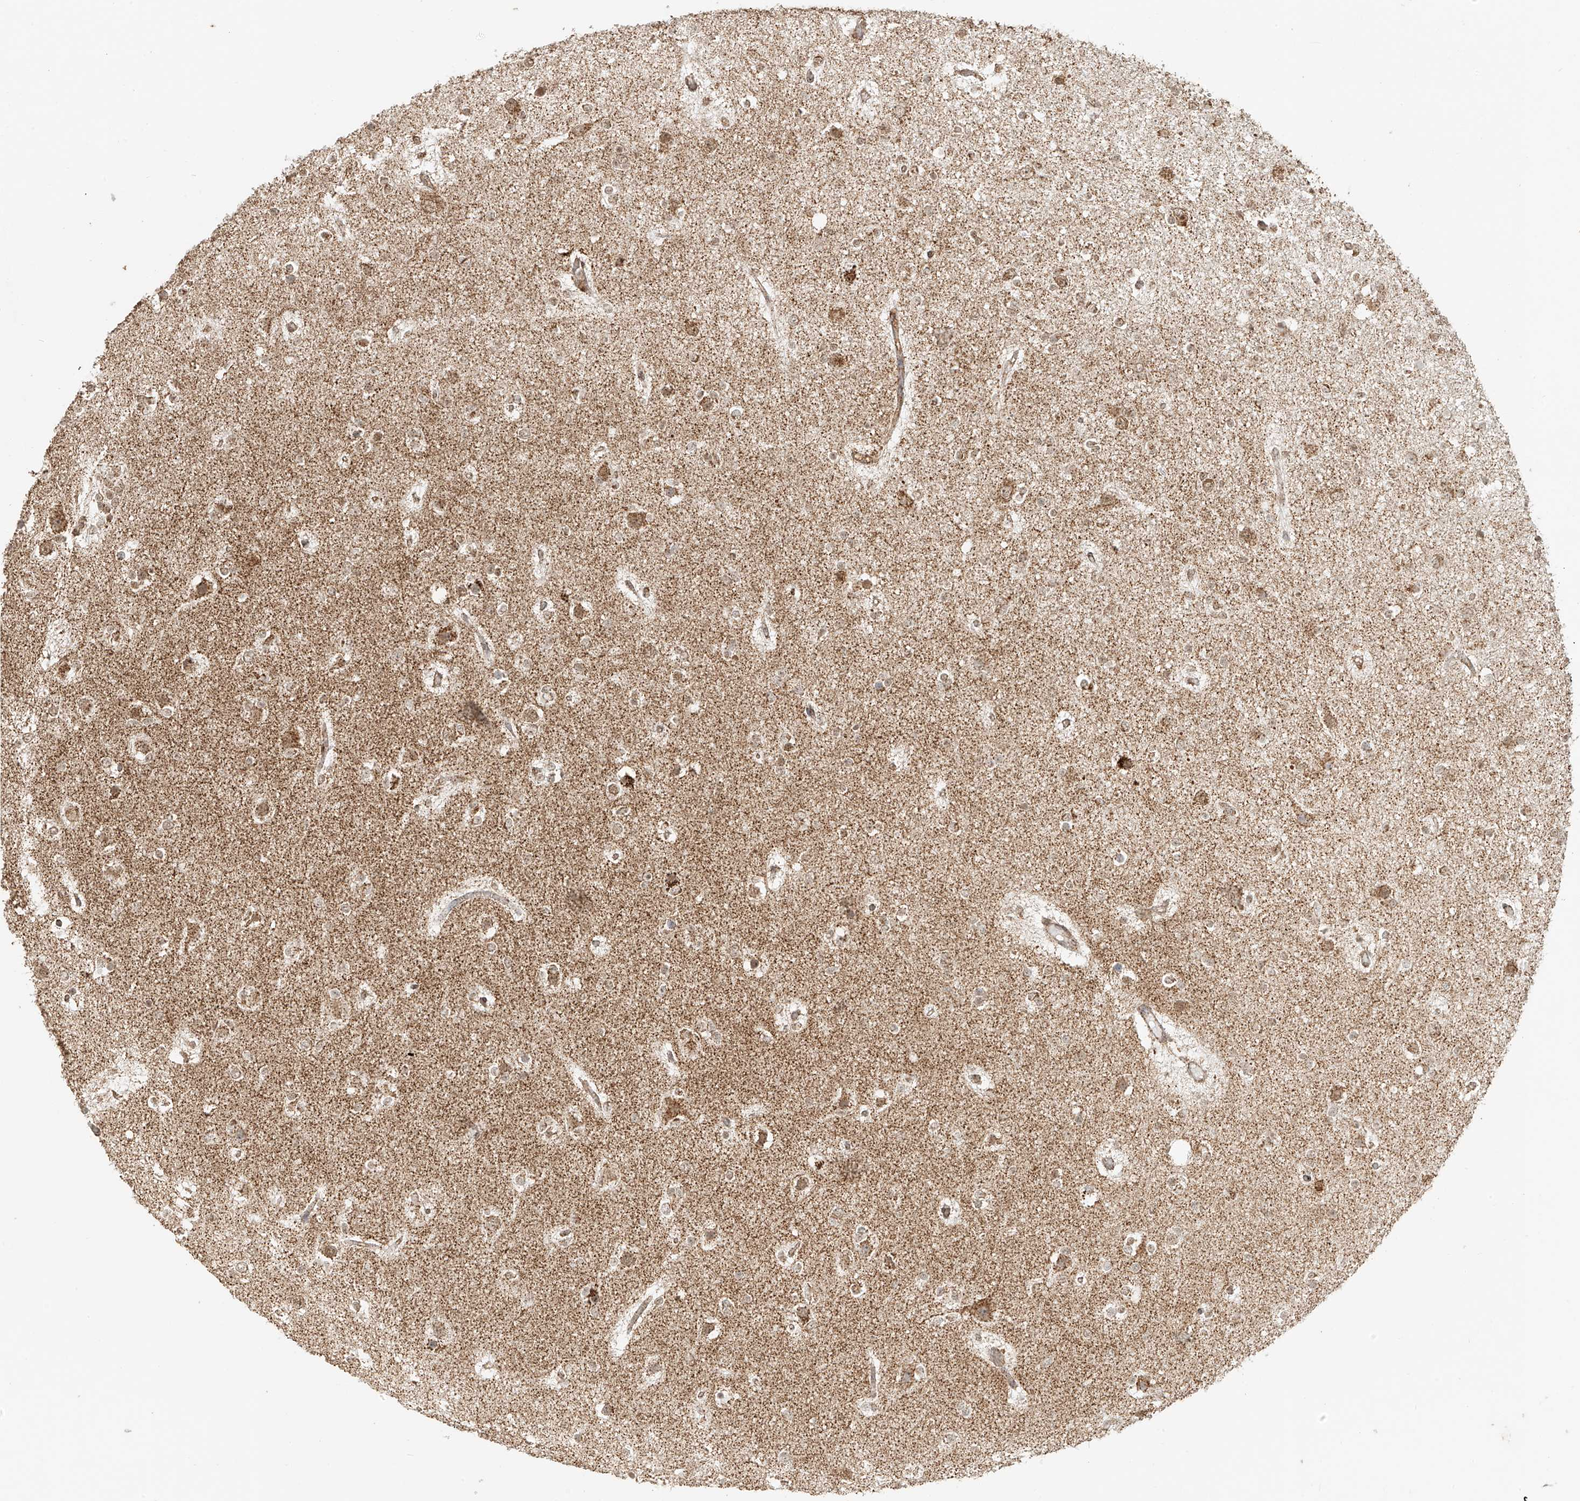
{"staining": {"intensity": "moderate", "quantity": ">75%", "location": "cytoplasmic/membranous,nuclear"}, "tissue": "glioma", "cell_type": "Tumor cells", "image_type": "cancer", "snomed": [{"axis": "morphology", "description": "Glioma, malignant, Low grade"}, {"axis": "topography", "description": "Brain"}], "caption": "About >75% of tumor cells in human low-grade glioma (malignant) demonstrate moderate cytoplasmic/membranous and nuclear protein expression as visualized by brown immunohistochemical staining.", "gene": "MIPEP", "patient": {"sex": "female", "age": 22}}